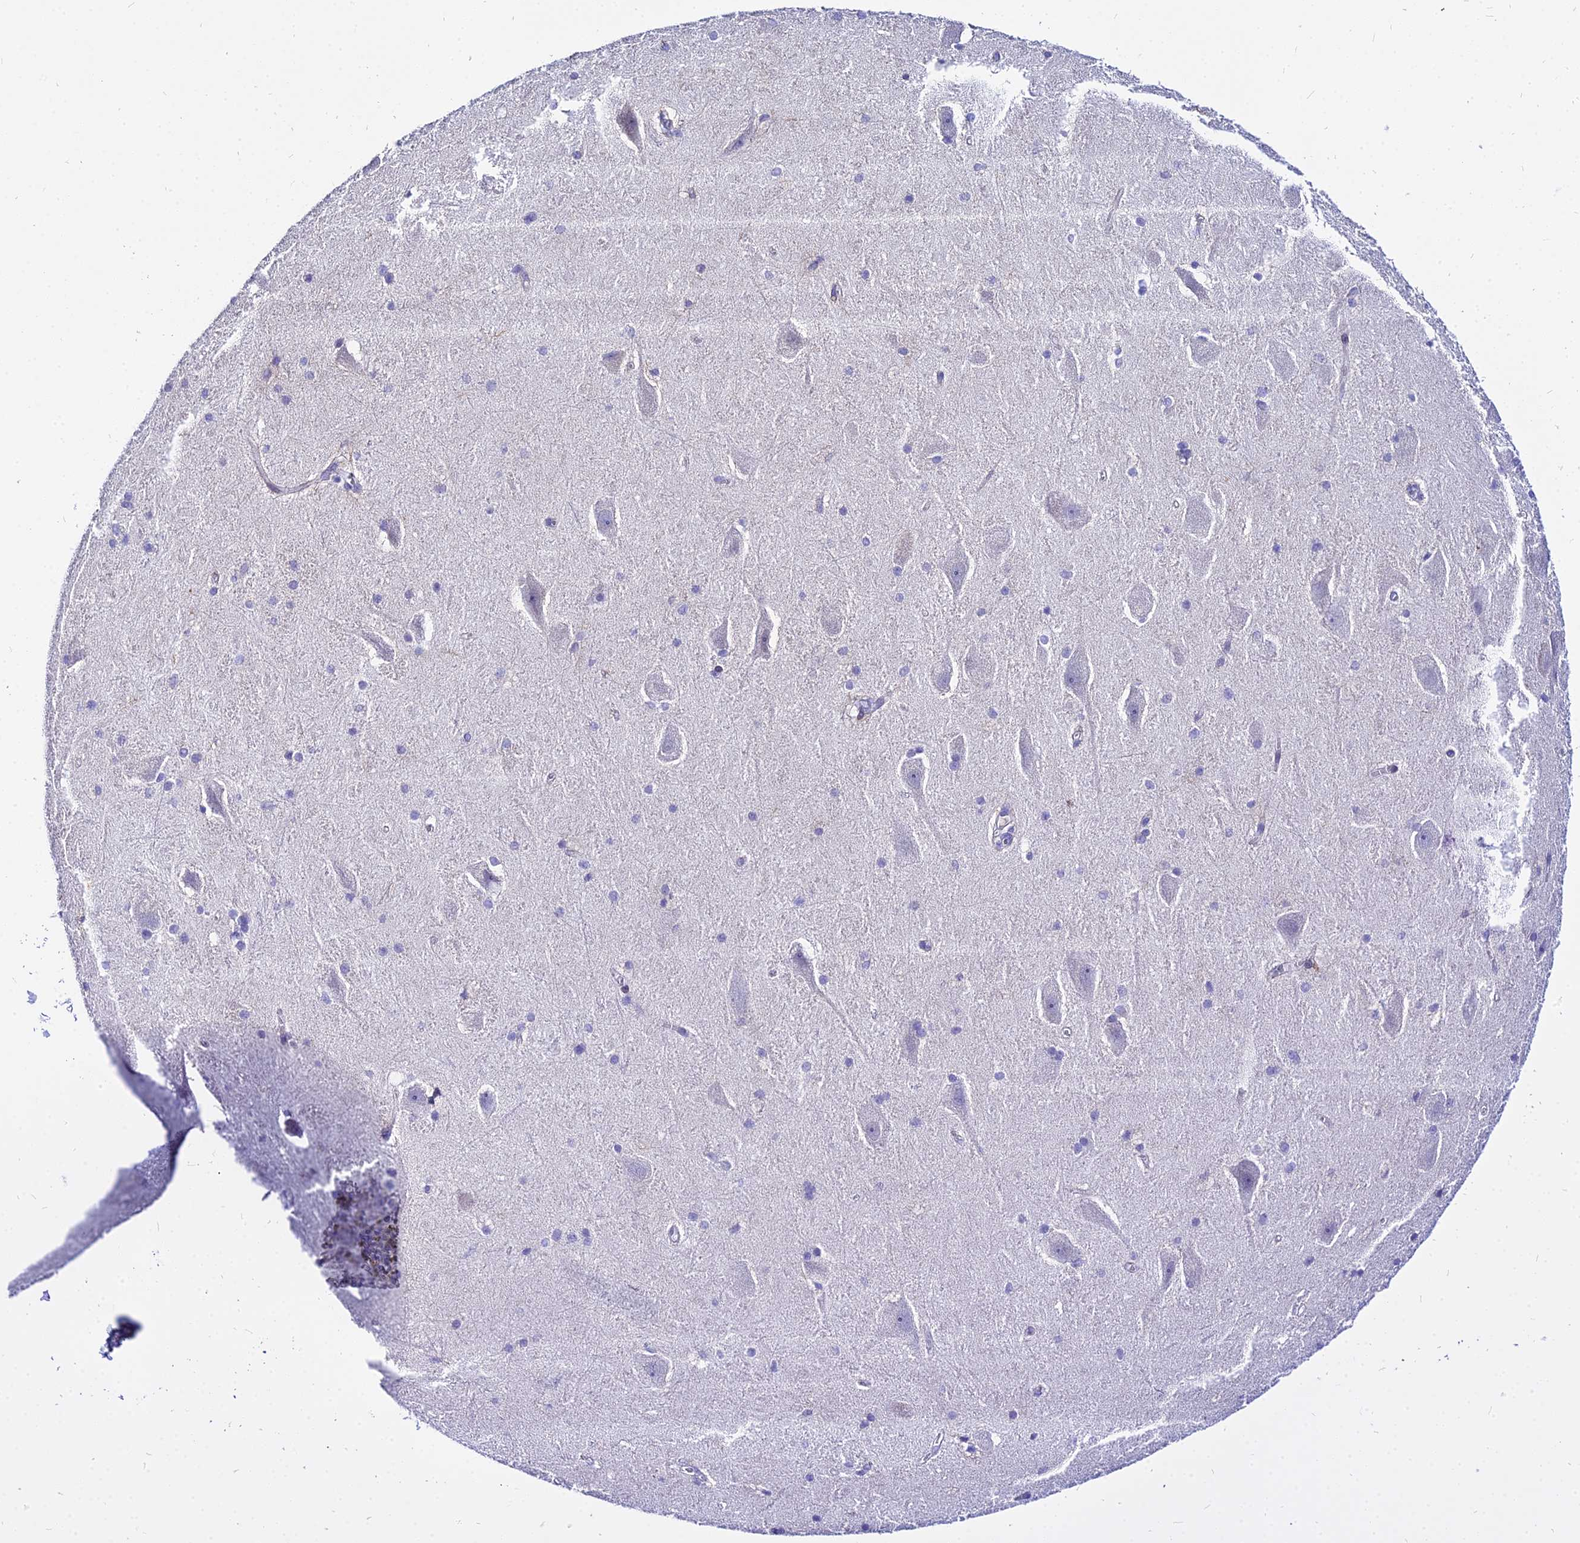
{"staining": {"intensity": "negative", "quantity": "none", "location": "none"}, "tissue": "hippocampus", "cell_type": "Glial cells", "image_type": "normal", "snomed": [{"axis": "morphology", "description": "Normal tissue, NOS"}, {"axis": "topography", "description": "Hippocampus"}], "caption": "The micrograph shows no significant staining in glial cells of hippocampus.", "gene": "CARD18", "patient": {"sex": "female", "age": 19}}